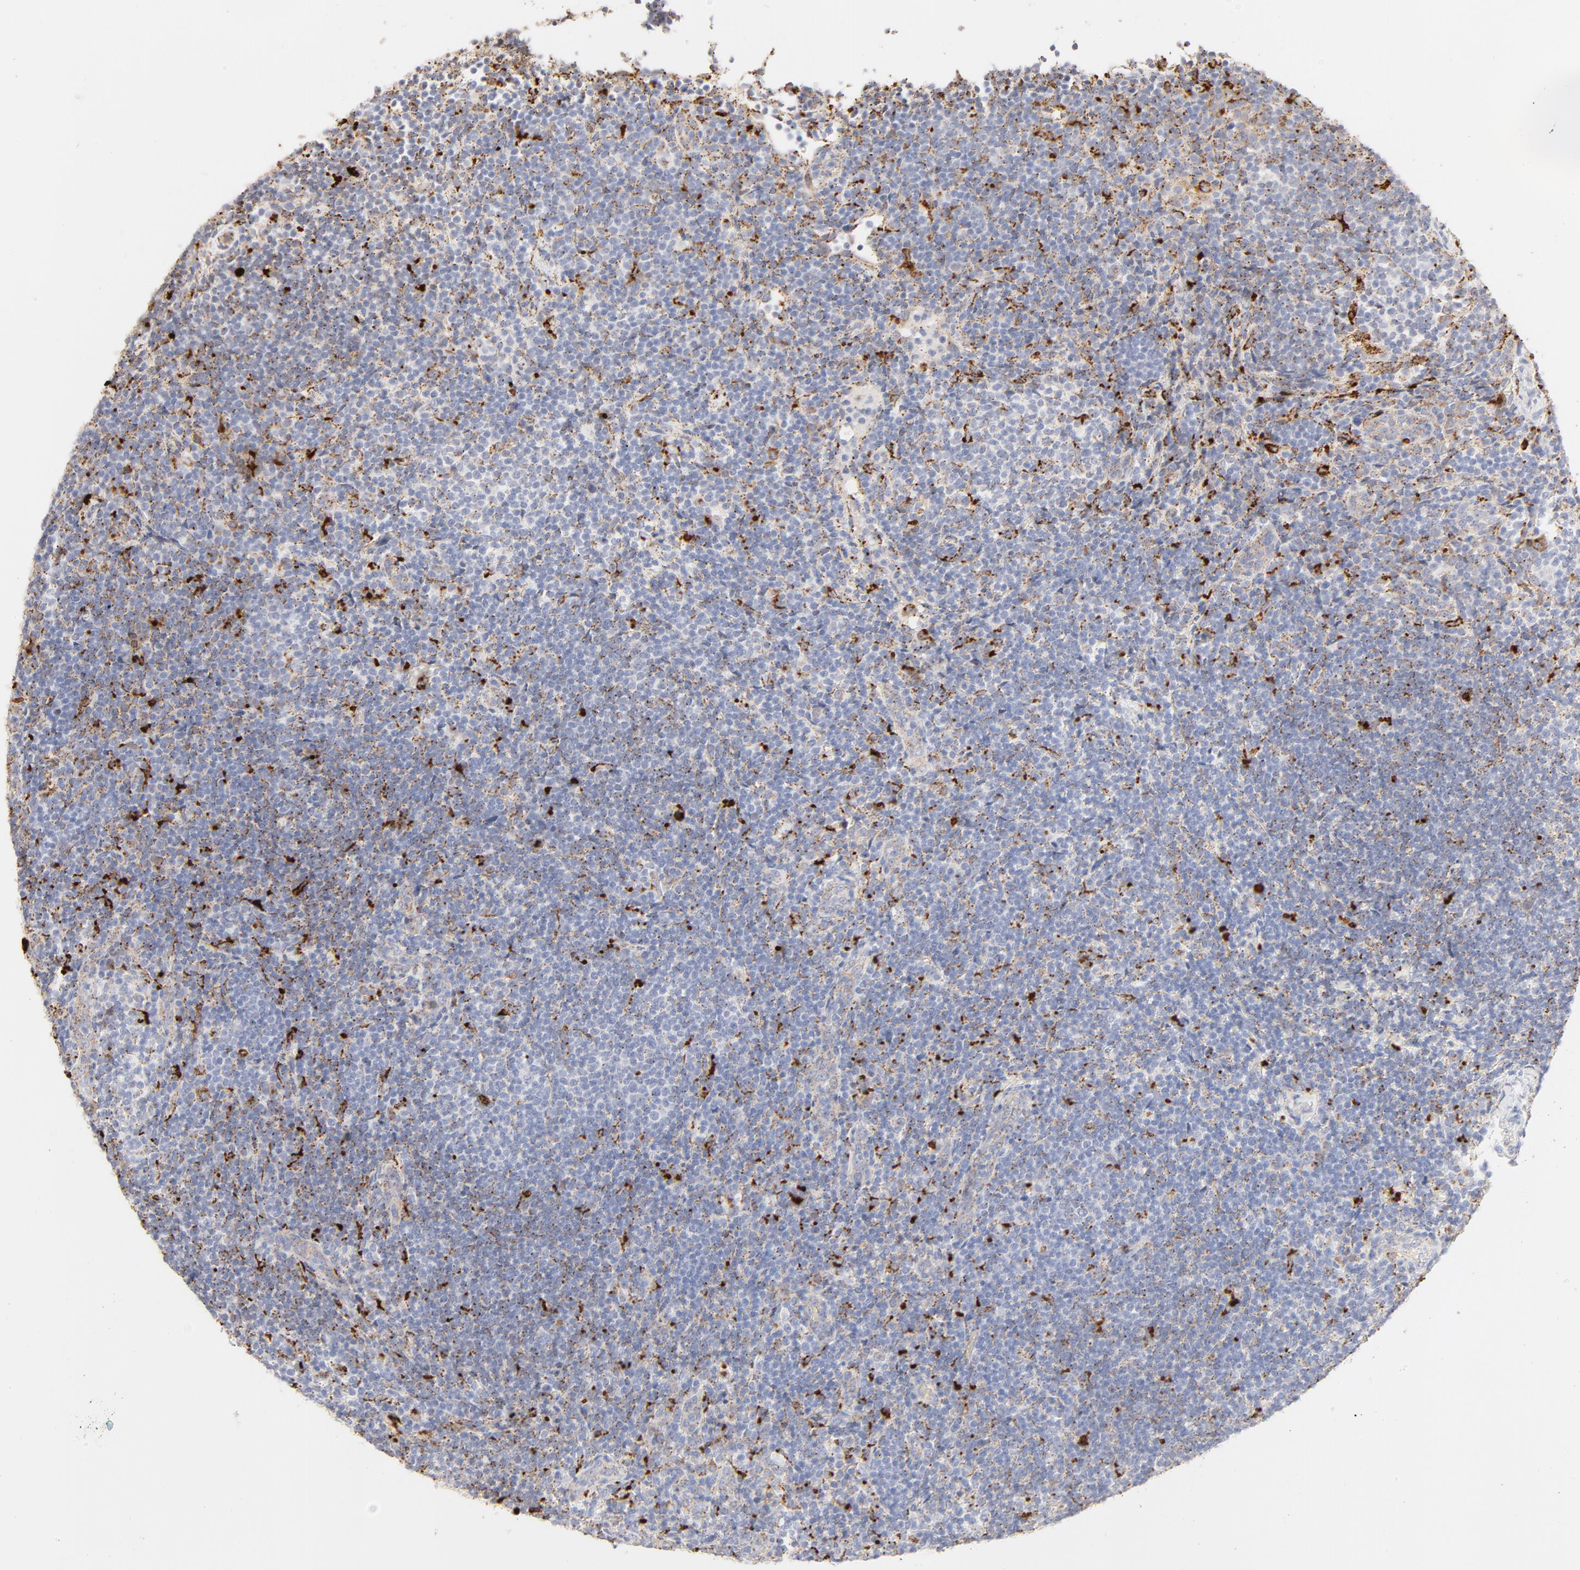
{"staining": {"intensity": "negative", "quantity": "none", "location": "none"}, "tissue": "lymphoma", "cell_type": "Tumor cells", "image_type": "cancer", "snomed": [{"axis": "morphology", "description": "Malignant lymphoma, non-Hodgkin's type, Low grade"}, {"axis": "topography", "description": "Lymph node"}], "caption": "Immunohistochemistry of low-grade malignant lymphoma, non-Hodgkin's type shows no positivity in tumor cells.", "gene": "CTSH", "patient": {"sex": "female", "age": 76}}